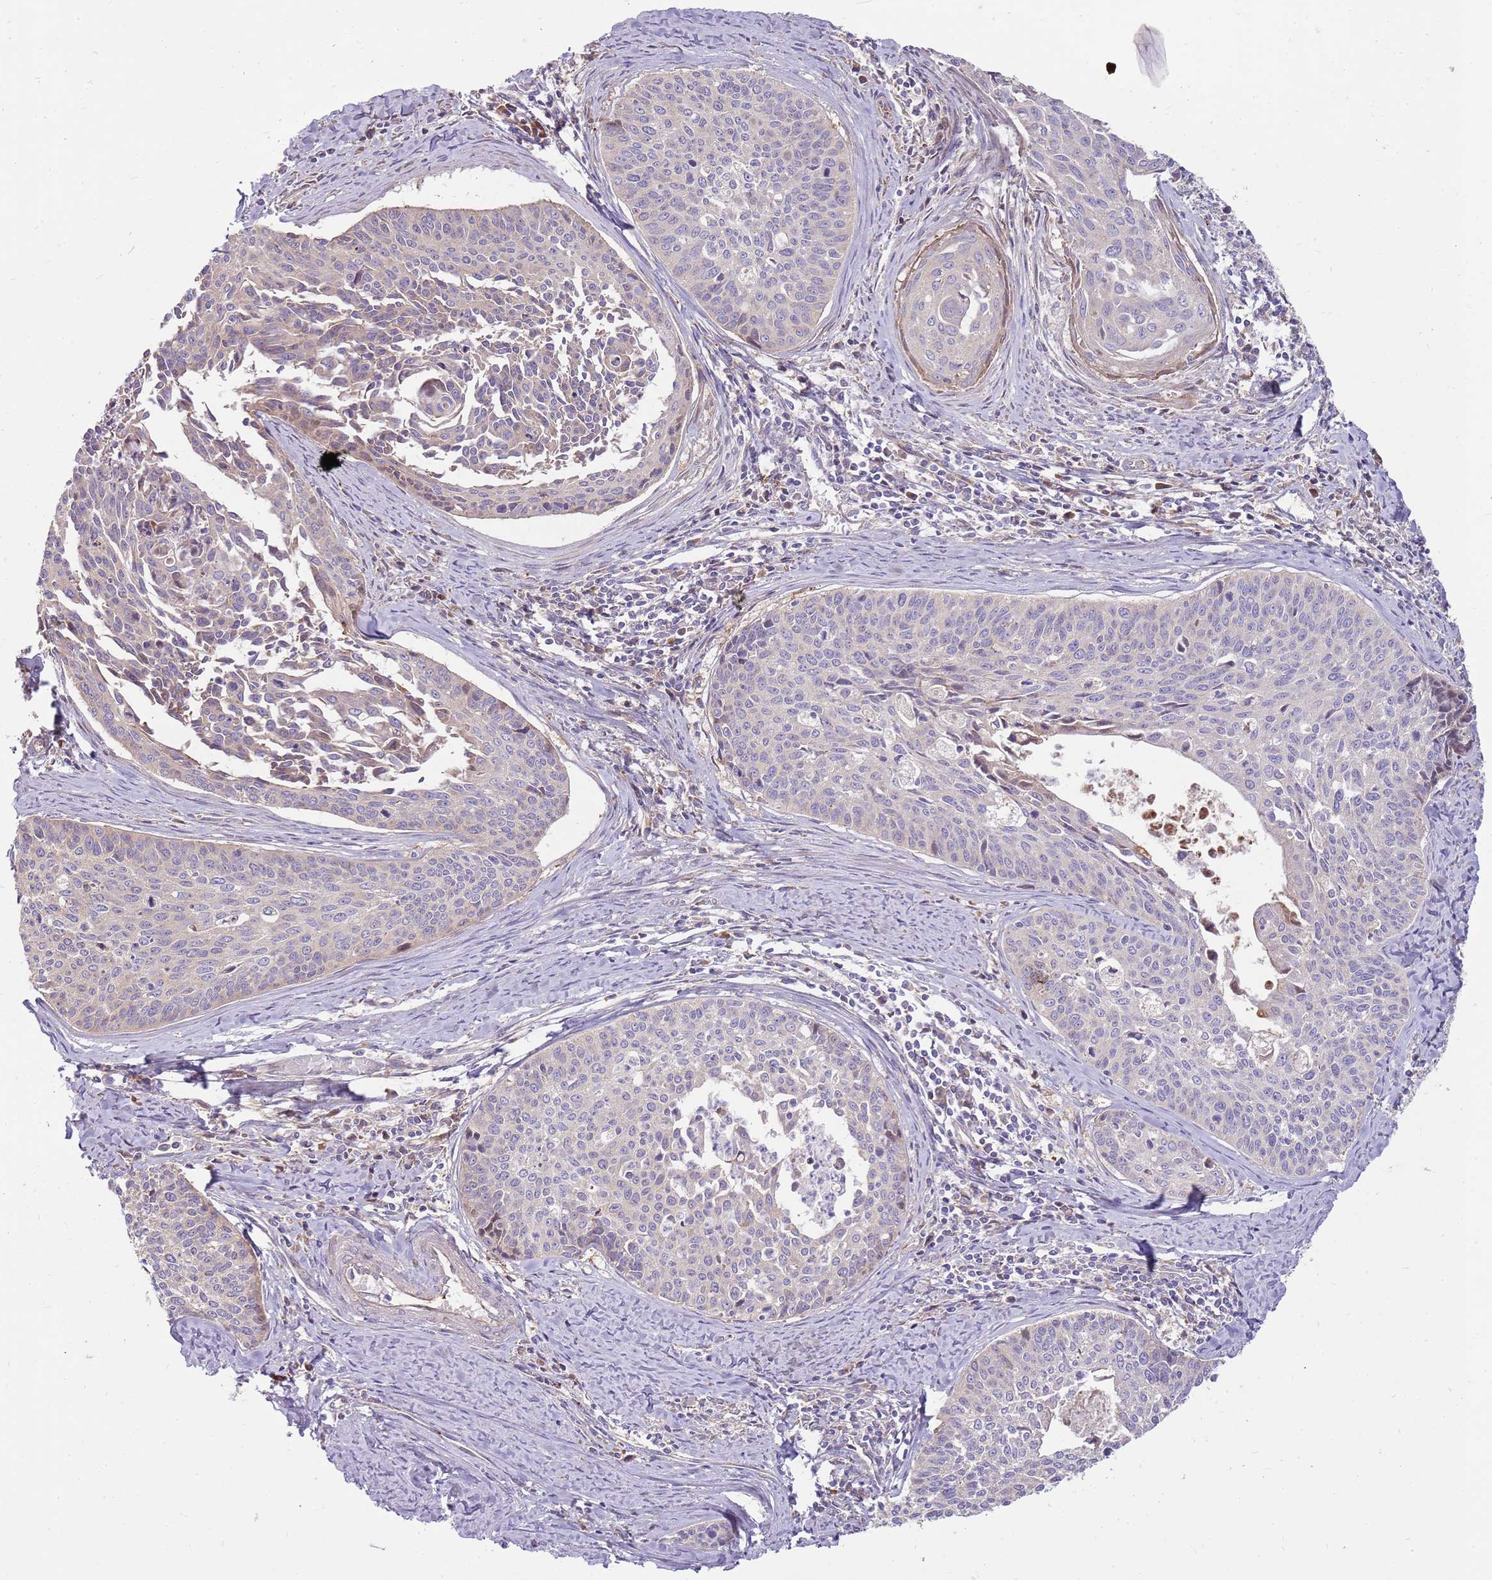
{"staining": {"intensity": "negative", "quantity": "none", "location": "none"}, "tissue": "cervical cancer", "cell_type": "Tumor cells", "image_type": "cancer", "snomed": [{"axis": "morphology", "description": "Squamous cell carcinoma, NOS"}, {"axis": "topography", "description": "Cervix"}], "caption": "Immunohistochemistry (IHC) micrograph of human cervical cancer (squamous cell carcinoma) stained for a protein (brown), which demonstrates no positivity in tumor cells.", "gene": "EMC1", "patient": {"sex": "female", "age": 55}}